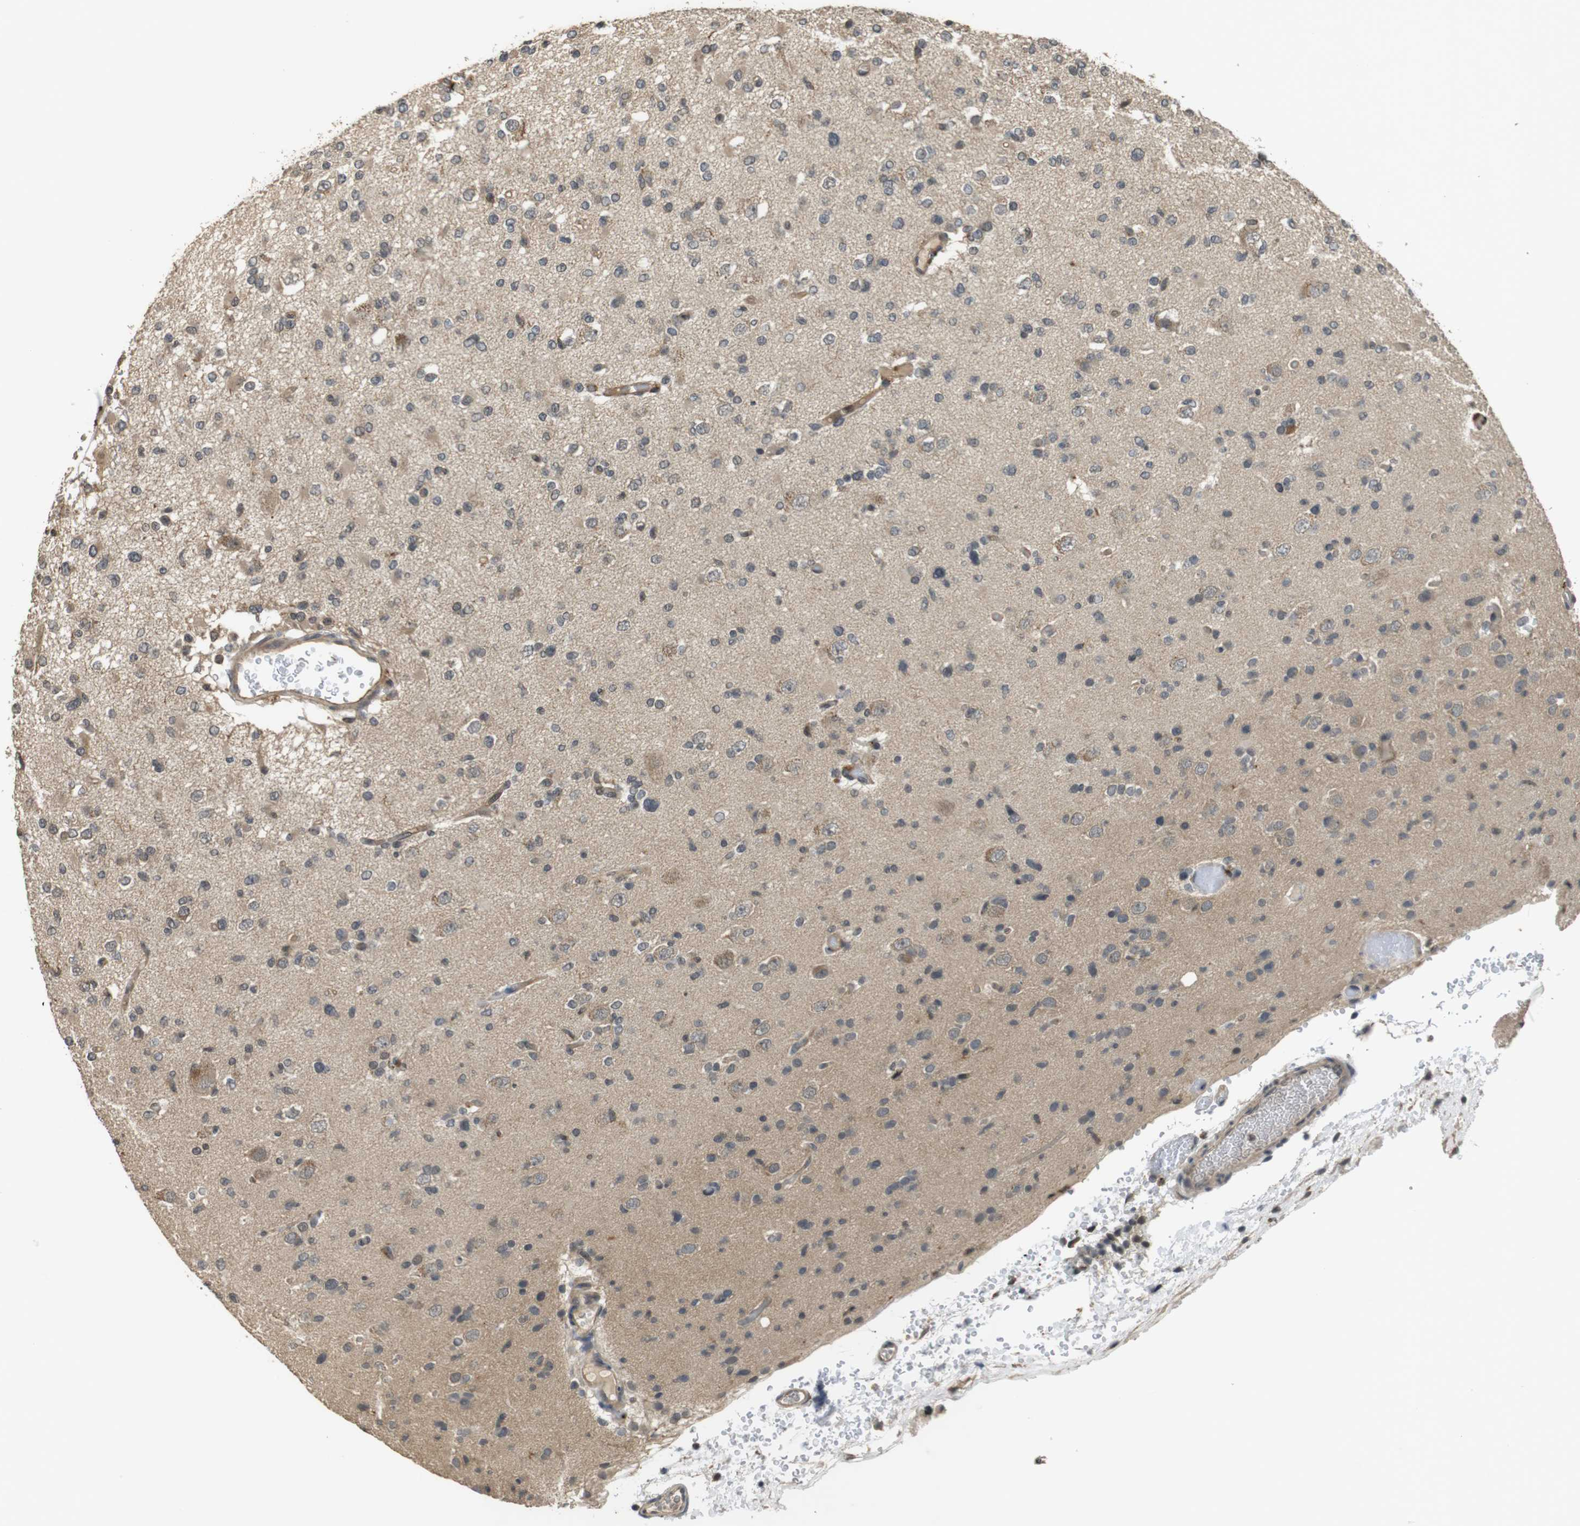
{"staining": {"intensity": "weak", "quantity": "25%-75%", "location": "cytoplasmic/membranous"}, "tissue": "glioma", "cell_type": "Tumor cells", "image_type": "cancer", "snomed": [{"axis": "morphology", "description": "Glioma, malignant, Low grade"}, {"axis": "topography", "description": "Brain"}], "caption": "Immunohistochemistry (IHC) of human glioma shows low levels of weak cytoplasmic/membranous expression in approximately 25%-75% of tumor cells.", "gene": "FZD10", "patient": {"sex": "female", "age": 22}}